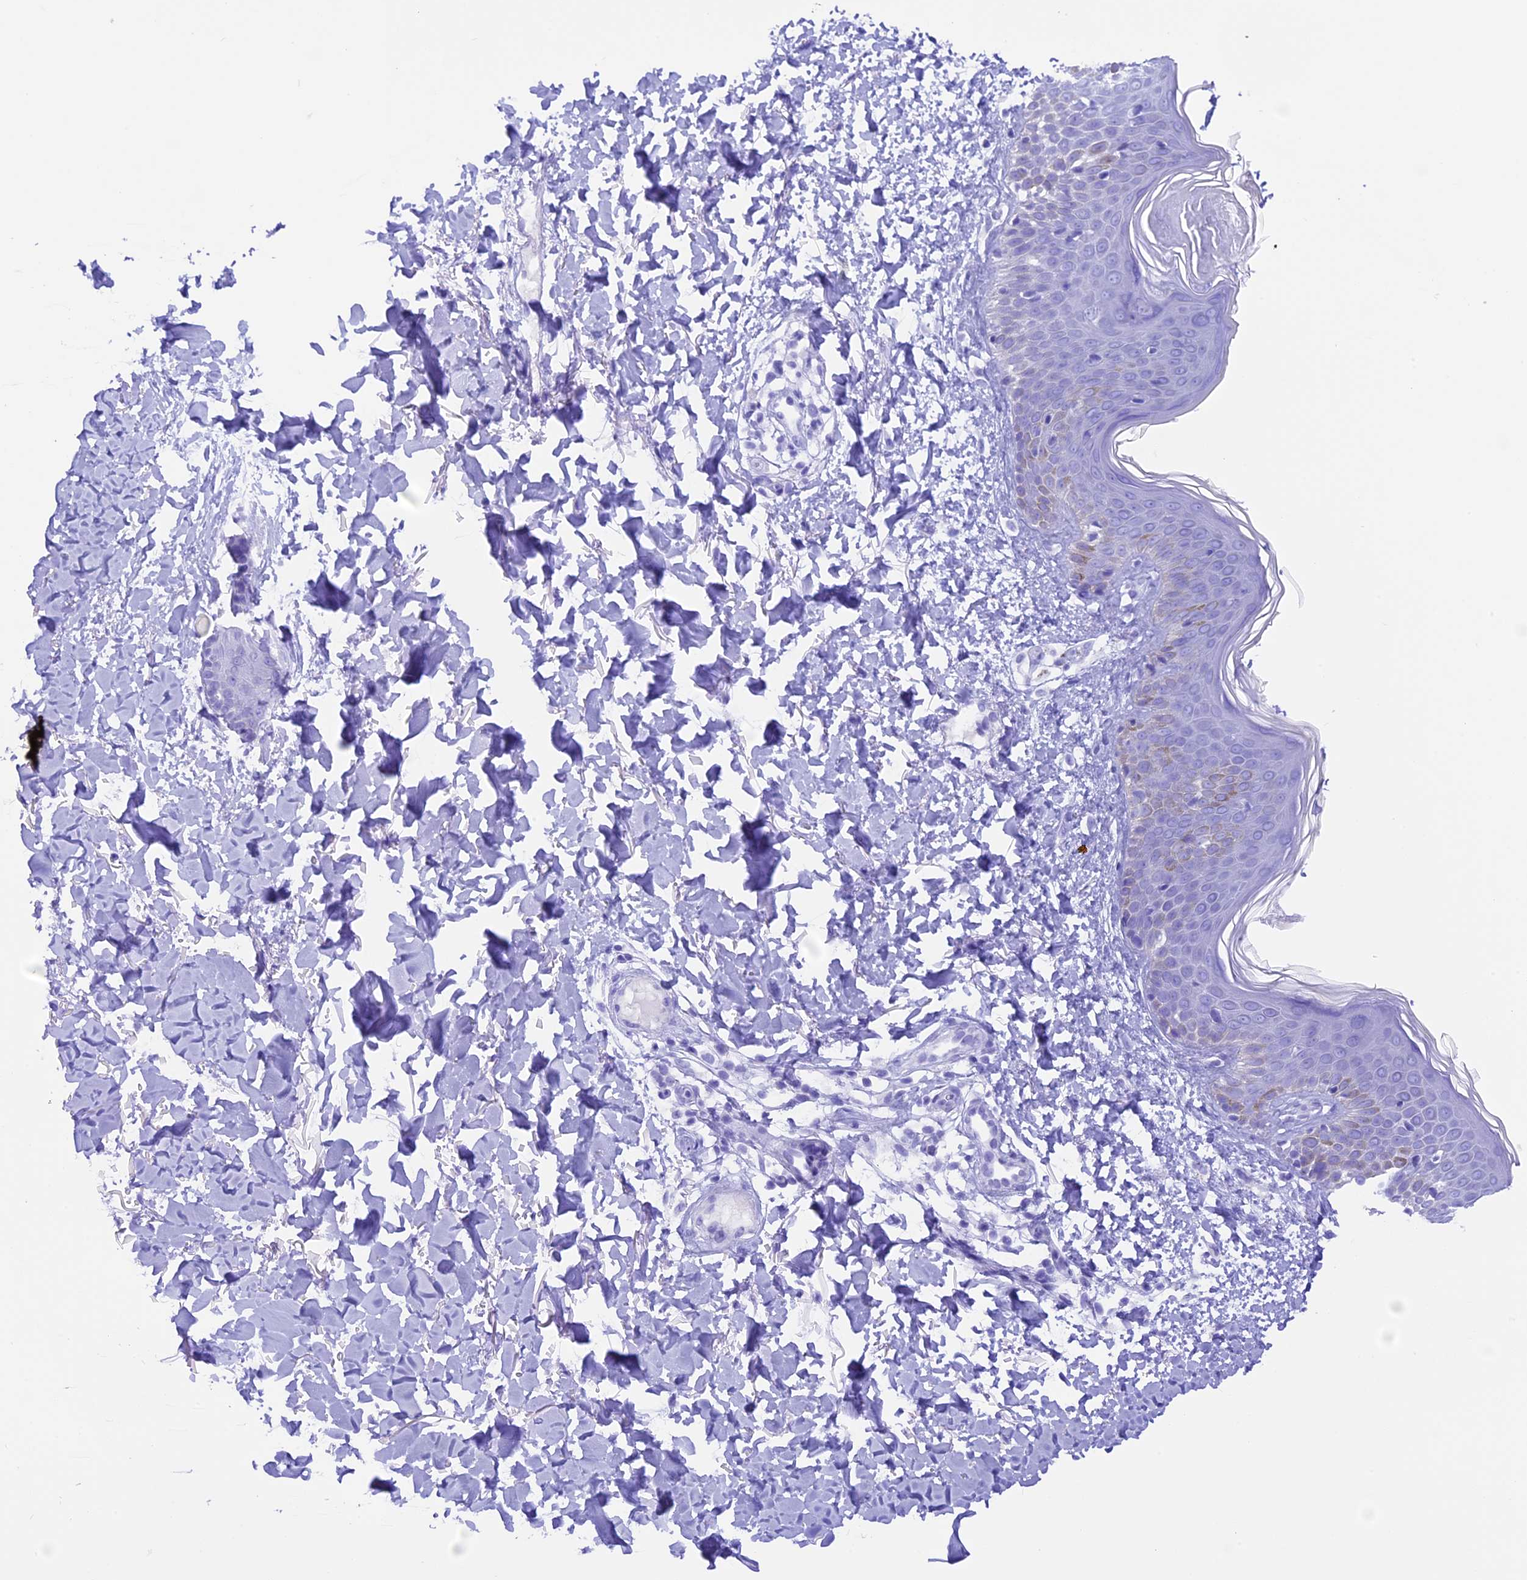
{"staining": {"intensity": "negative", "quantity": "none", "location": "none"}, "tissue": "skin", "cell_type": "Fibroblasts", "image_type": "normal", "snomed": [{"axis": "morphology", "description": "Normal tissue, NOS"}, {"axis": "topography", "description": "Skin"}], "caption": "High magnification brightfield microscopy of benign skin stained with DAB (brown) and counterstained with hematoxylin (blue): fibroblasts show no significant positivity.", "gene": "XKR7", "patient": {"sex": "male", "age": 37}}